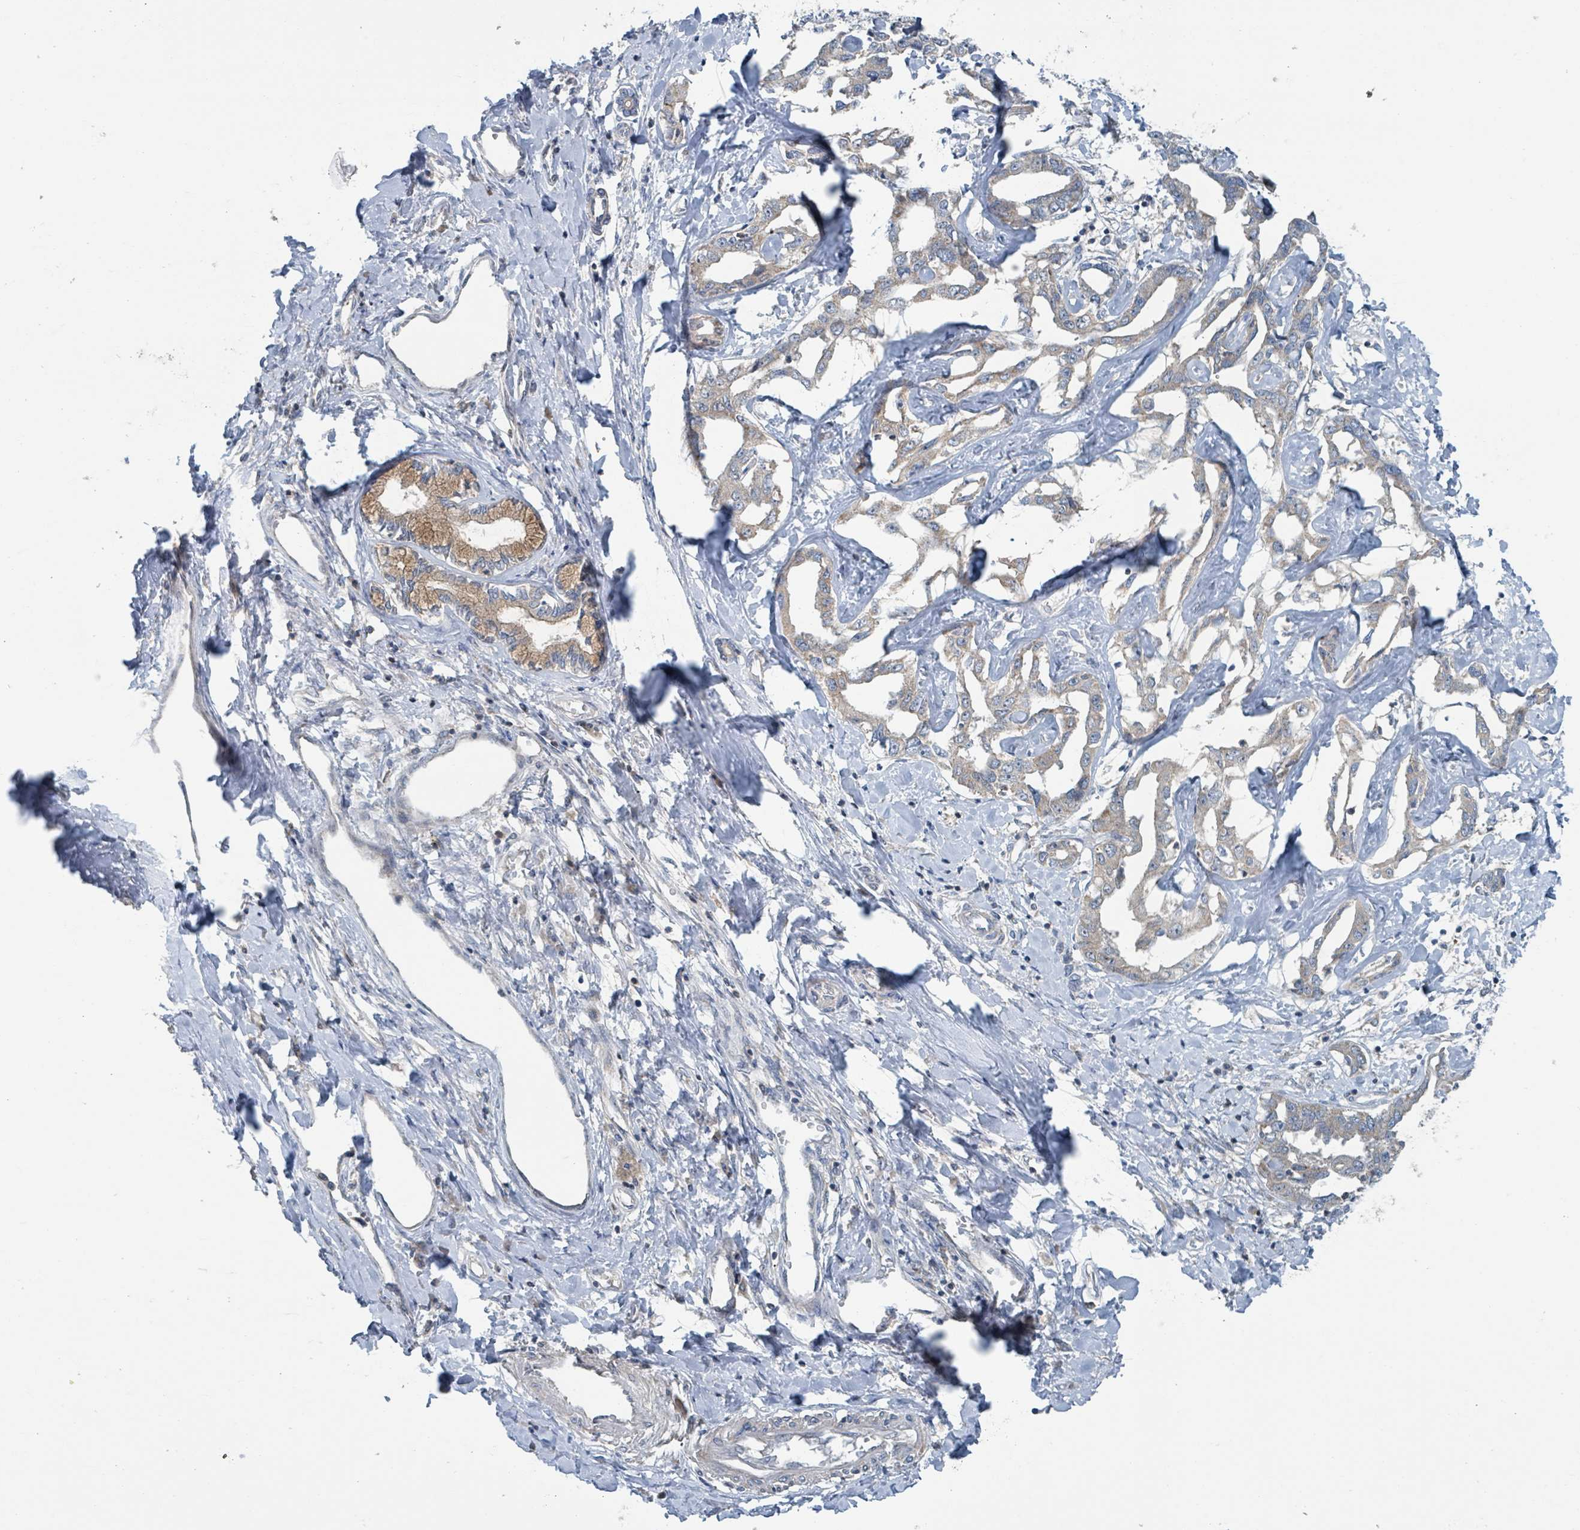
{"staining": {"intensity": "moderate", "quantity": "<25%", "location": "cytoplasmic/membranous"}, "tissue": "liver cancer", "cell_type": "Tumor cells", "image_type": "cancer", "snomed": [{"axis": "morphology", "description": "Cholangiocarcinoma"}, {"axis": "topography", "description": "Liver"}], "caption": "The micrograph reveals a brown stain indicating the presence of a protein in the cytoplasmic/membranous of tumor cells in liver cancer.", "gene": "ACBD4", "patient": {"sex": "male", "age": 59}}